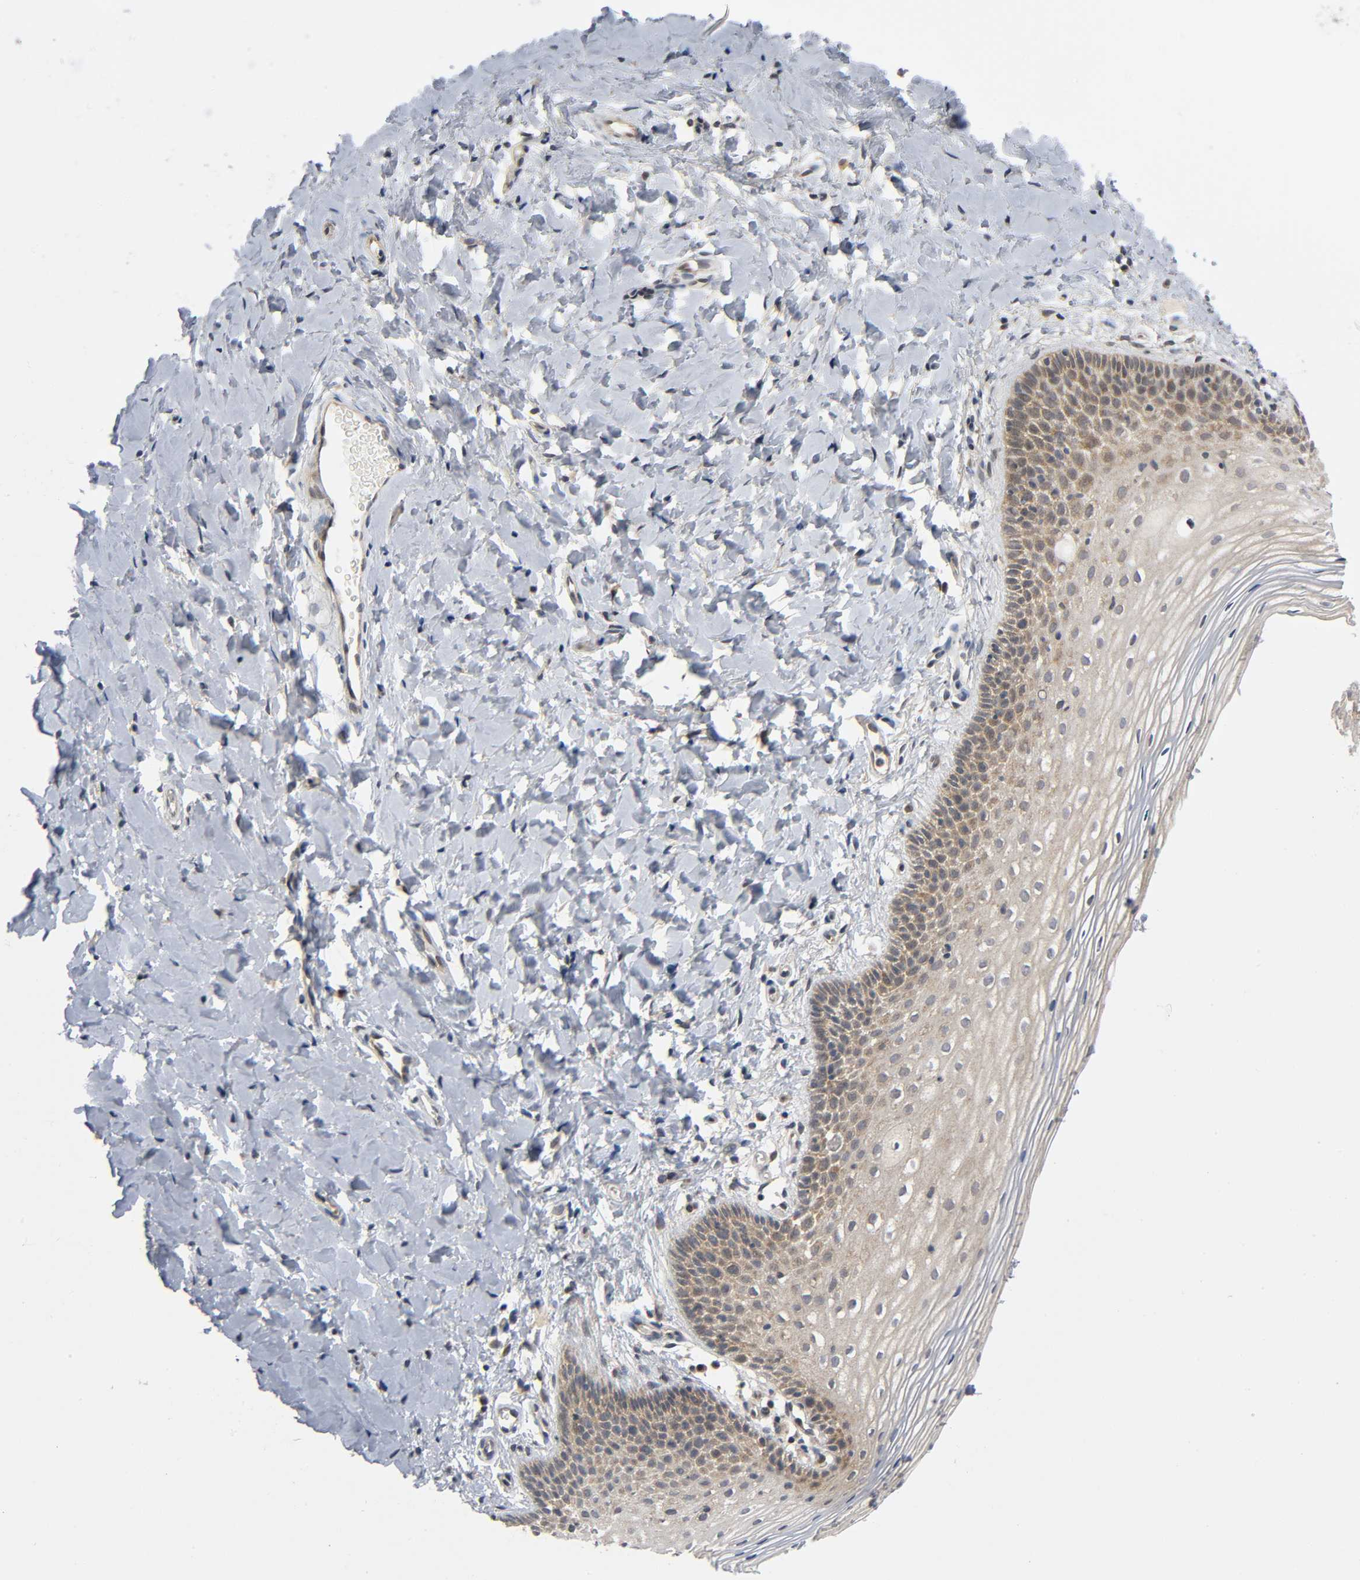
{"staining": {"intensity": "strong", "quantity": ">75%", "location": "cytoplasmic/membranous"}, "tissue": "vagina", "cell_type": "Squamous epithelial cells", "image_type": "normal", "snomed": [{"axis": "morphology", "description": "Normal tissue, NOS"}, {"axis": "topography", "description": "Vagina"}], "caption": "Protein staining of benign vagina reveals strong cytoplasmic/membranous expression in about >75% of squamous epithelial cells.", "gene": "MAPK8", "patient": {"sex": "female", "age": 55}}